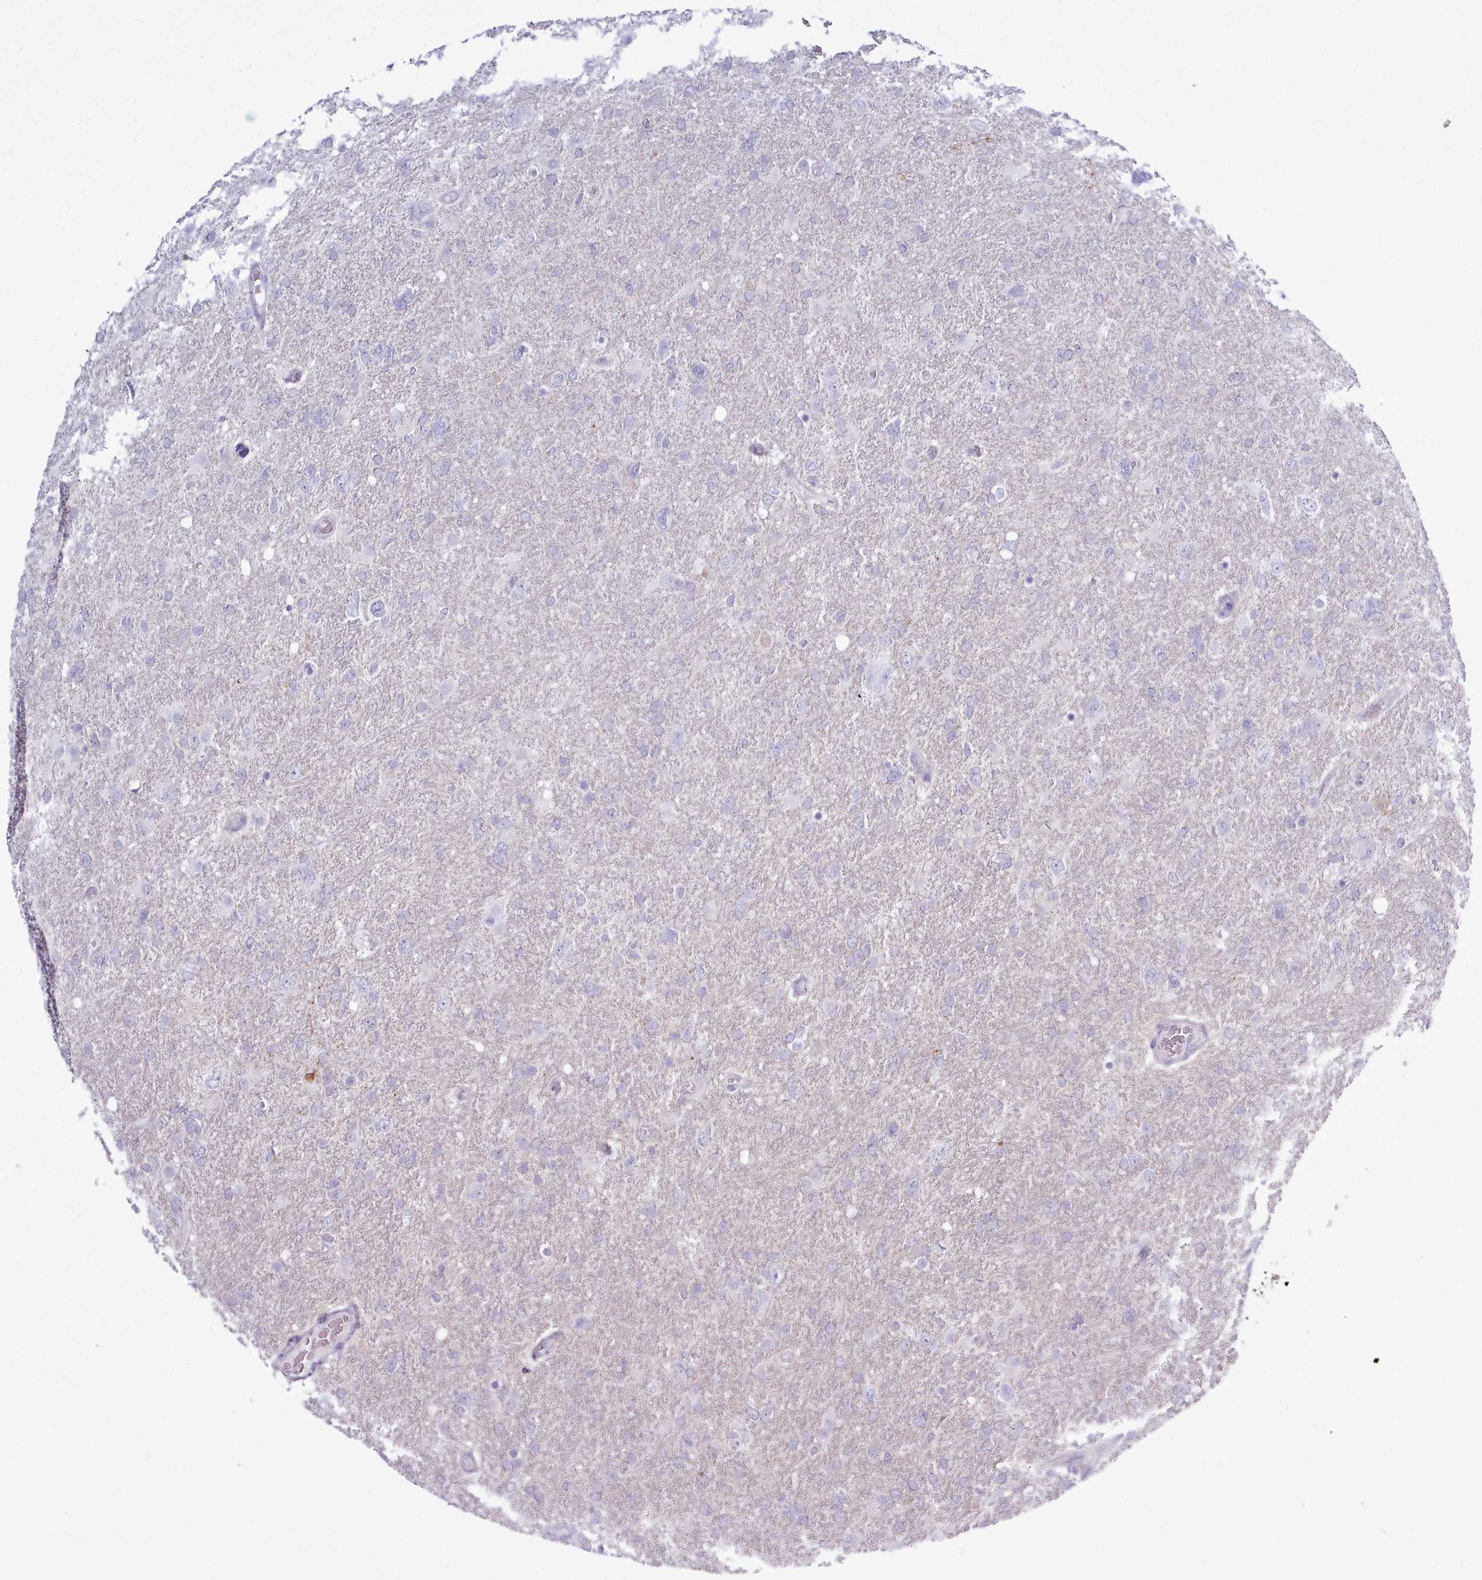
{"staining": {"intensity": "negative", "quantity": "none", "location": "none"}, "tissue": "glioma", "cell_type": "Tumor cells", "image_type": "cancer", "snomed": [{"axis": "morphology", "description": "Glioma, malignant, High grade"}, {"axis": "topography", "description": "Brain"}], "caption": "Glioma stained for a protein using IHC exhibits no staining tumor cells.", "gene": "BDKRB2", "patient": {"sex": "male", "age": 61}}